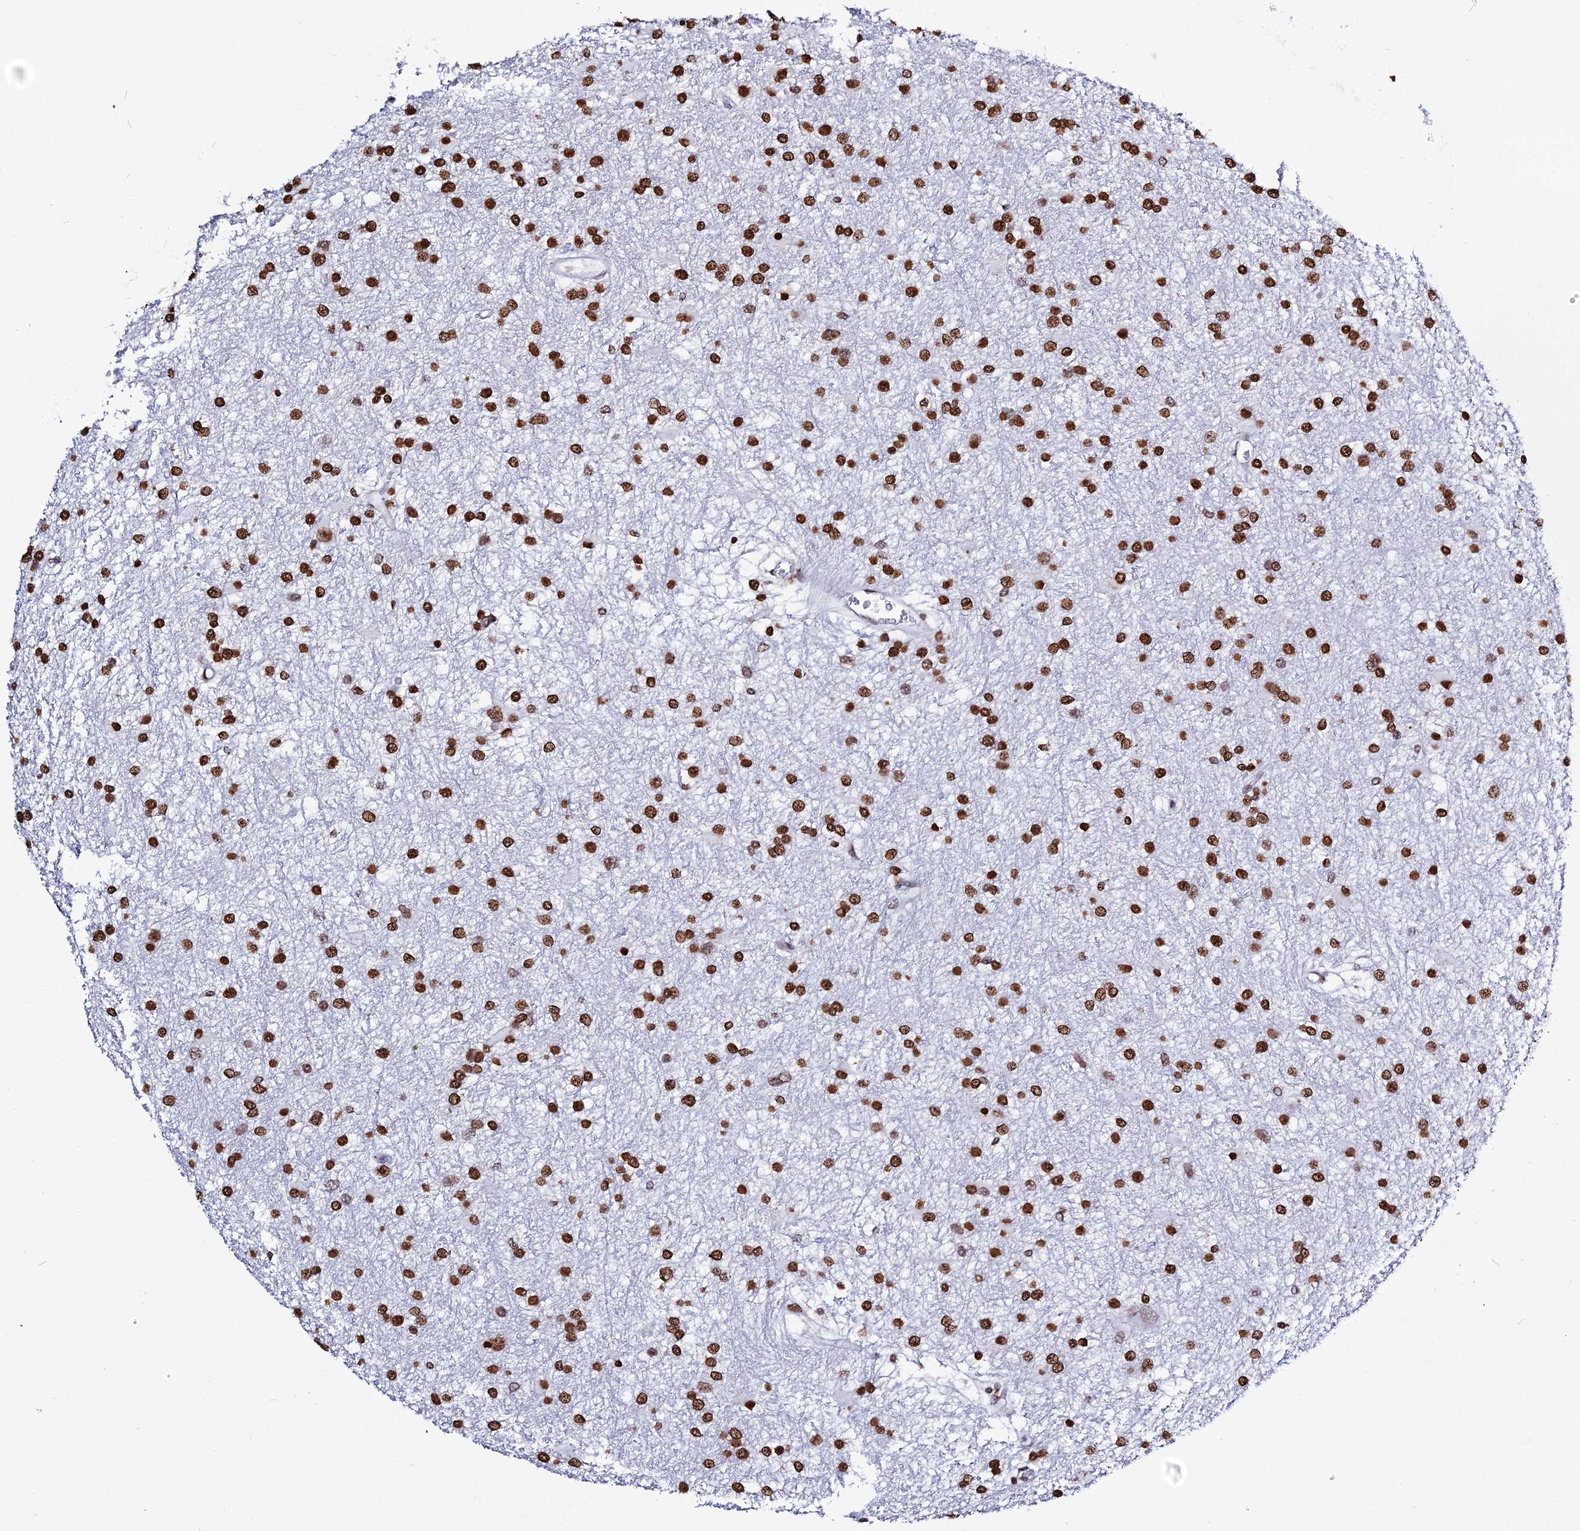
{"staining": {"intensity": "strong", "quantity": ">75%", "location": "nuclear"}, "tissue": "glioma", "cell_type": "Tumor cells", "image_type": "cancer", "snomed": [{"axis": "morphology", "description": "Glioma, malignant, High grade"}, {"axis": "topography", "description": "Brain"}], "caption": "This photomicrograph demonstrates glioma stained with immunohistochemistry to label a protein in brown. The nuclear of tumor cells show strong positivity for the protein. Nuclei are counter-stained blue.", "gene": "MACROH2A2", "patient": {"sex": "female", "age": 50}}